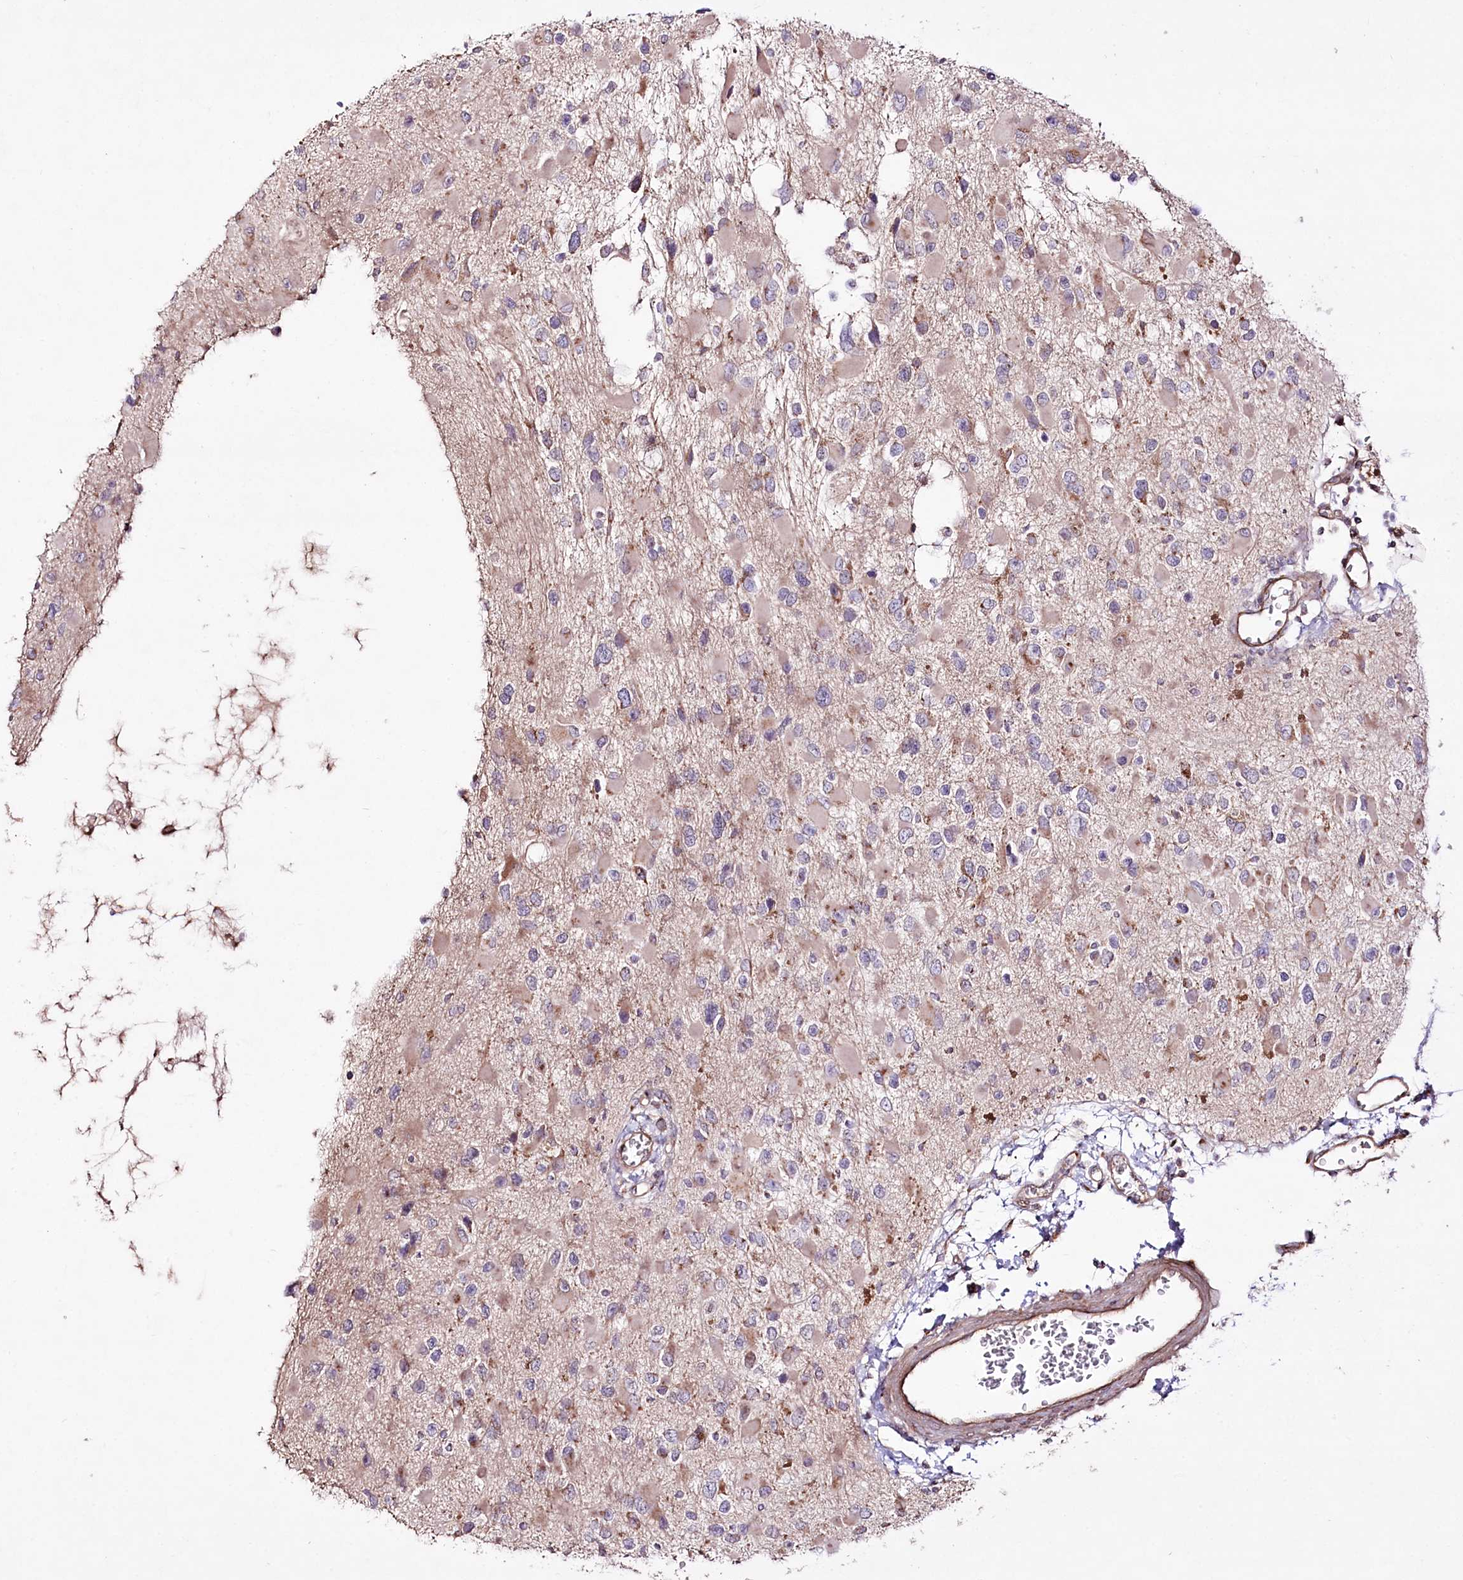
{"staining": {"intensity": "moderate", "quantity": "<25%", "location": "cytoplasmic/membranous"}, "tissue": "glioma", "cell_type": "Tumor cells", "image_type": "cancer", "snomed": [{"axis": "morphology", "description": "Glioma, malignant, High grade"}, {"axis": "topography", "description": "Brain"}], "caption": "This histopathology image demonstrates IHC staining of human glioma, with low moderate cytoplasmic/membranous staining in approximately <25% of tumor cells.", "gene": "REXO2", "patient": {"sex": "male", "age": 53}}